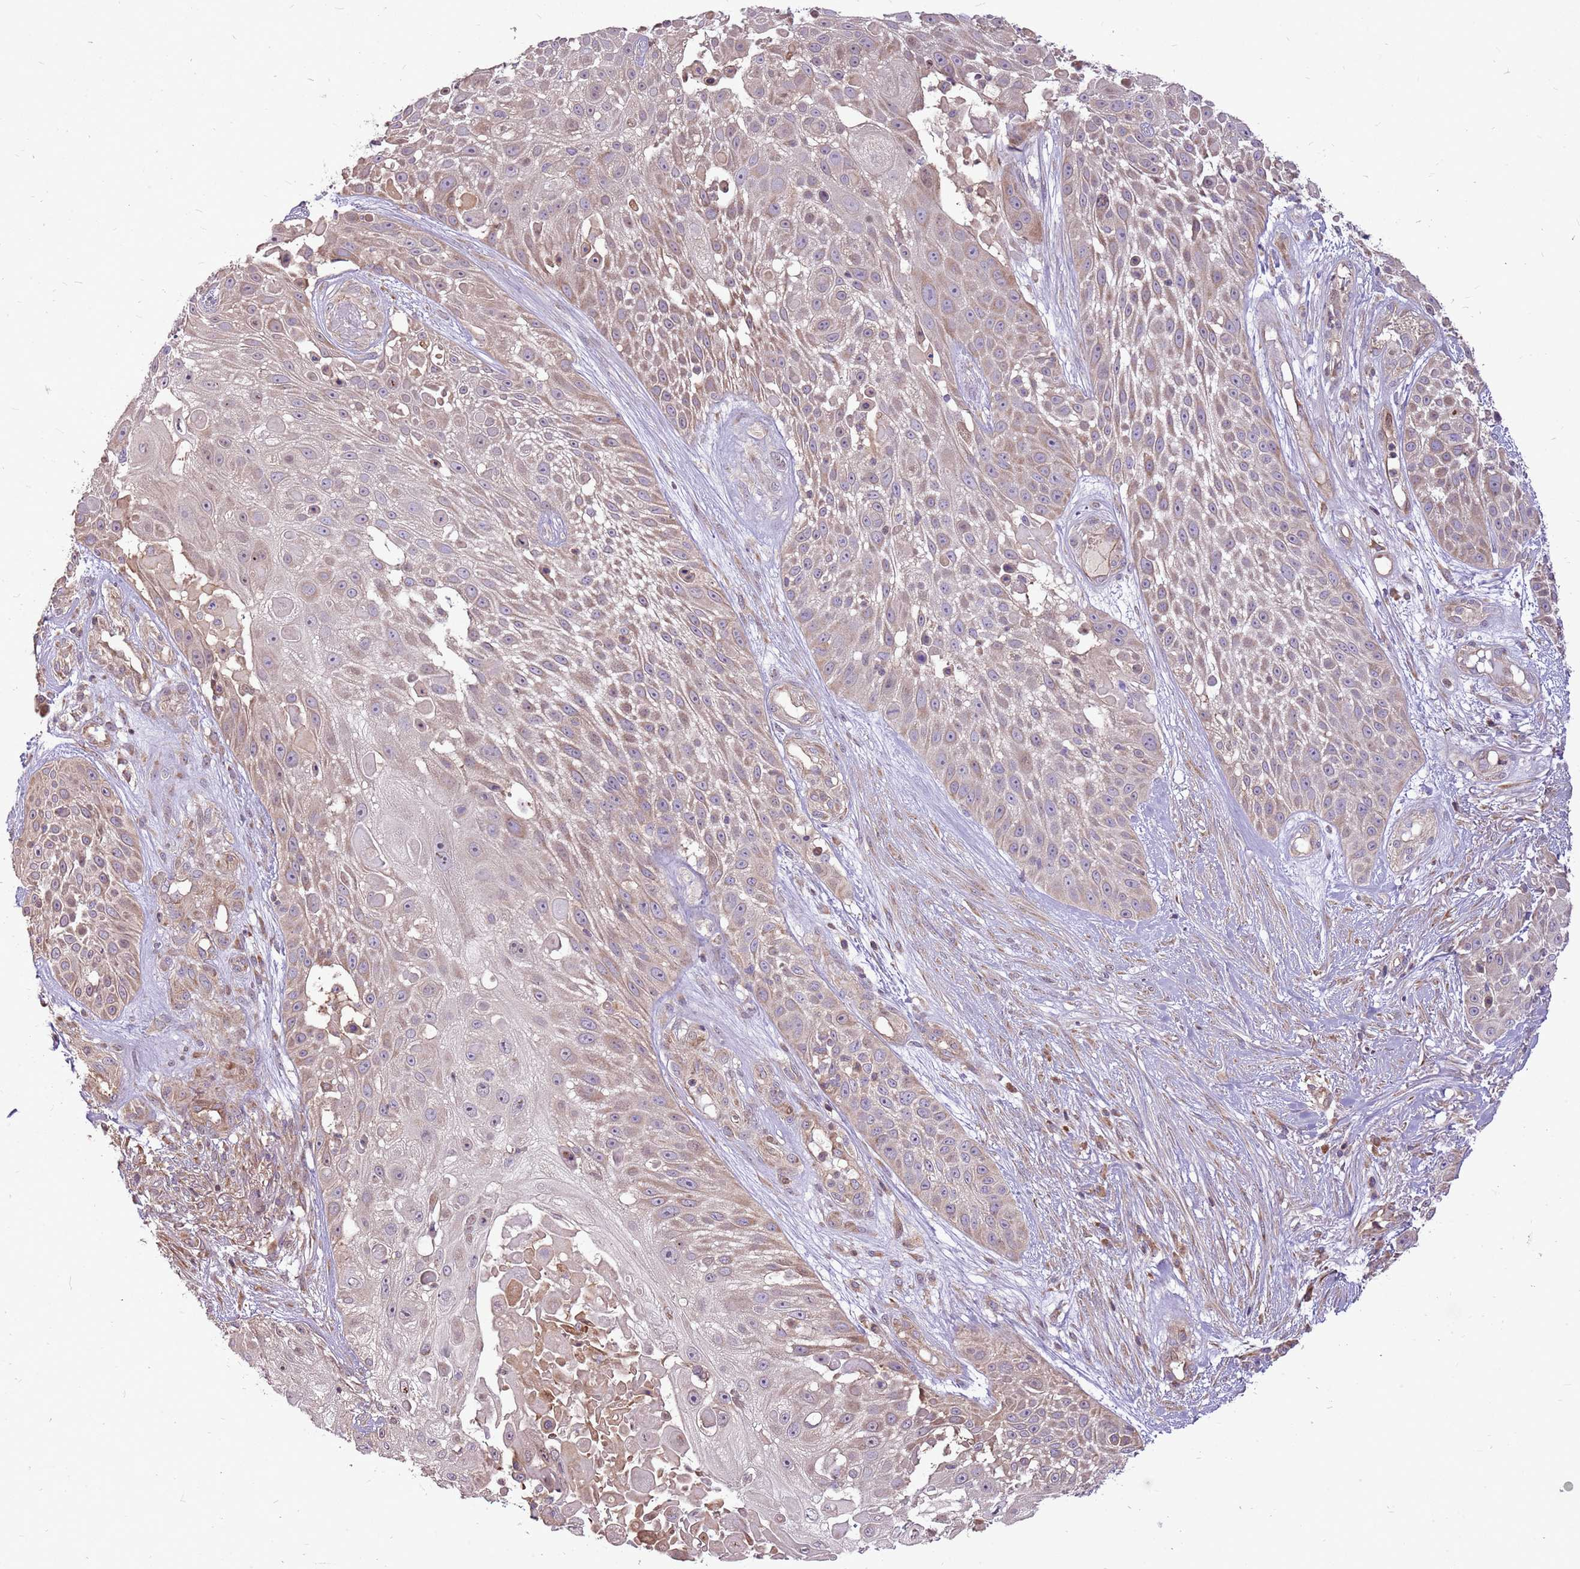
{"staining": {"intensity": "moderate", "quantity": "25%-75%", "location": "cytoplasmic/membranous"}, "tissue": "skin cancer", "cell_type": "Tumor cells", "image_type": "cancer", "snomed": [{"axis": "morphology", "description": "Squamous cell carcinoma, NOS"}, {"axis": "topography", "description": "Skin"}], "caption": "A brown stain highlights moderate cytoplasmic/membranous staining of a protein in skin squamous cell carcinoma tumor cells.", "gene": "WASHC4", "patient": {"sex": "female", "age": 86}}